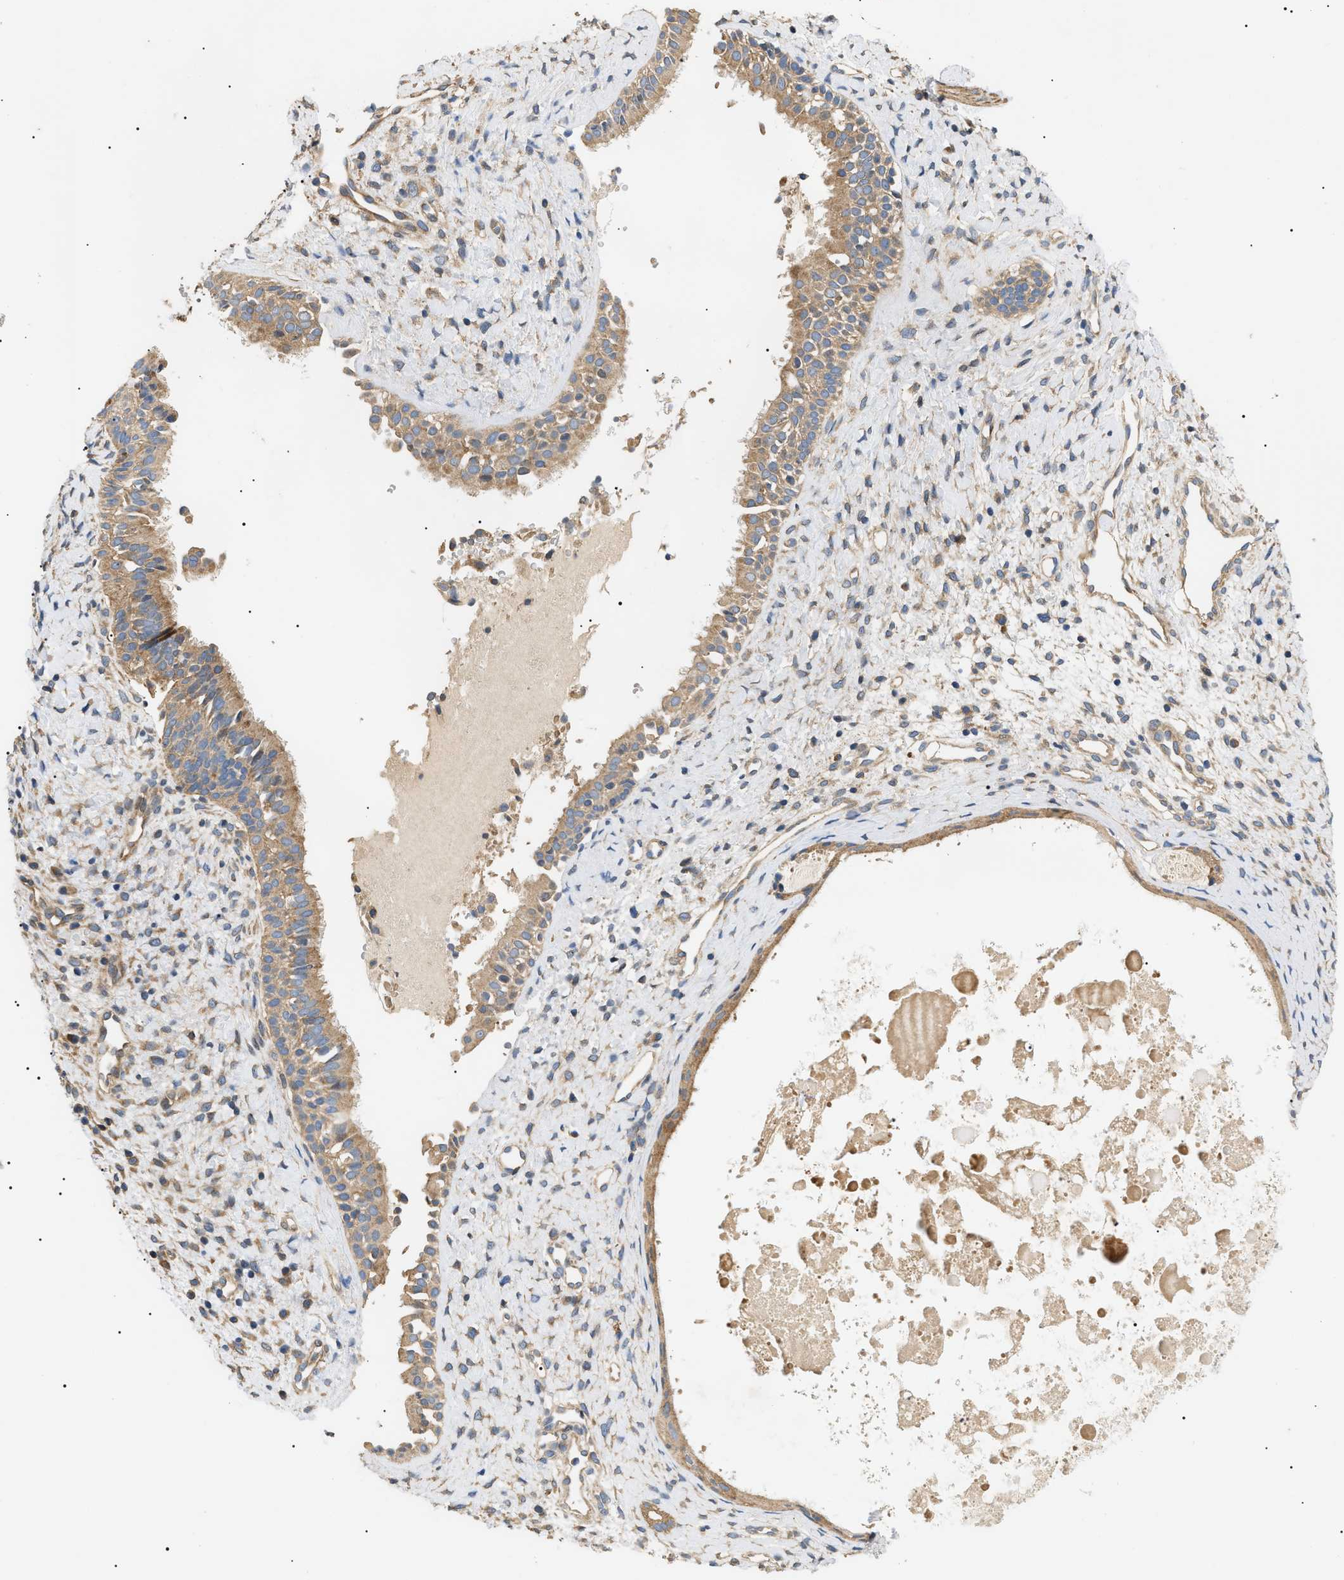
{"staining": {"intensity": "moderate", "quantity": ">75%", "location": "cytoplasmic/membranous"}, "tissue": "nasopharynx", "cell_type": "Respiratory epithelial cells", "image_type": "normal", "snomed": [{"axis": "morphology", "description": "Normal tissue, NOS"}, {"axis": "topography", "description": "Nasopharynx"}], "caption": "Immunohistochemistry (IHC) of unremarkable nasopharynx reveals medium levels of moderate cytoplasmic/membranous expression in about >75% of respiratory epithelial cells.", "gene": "PPM1B", "patient": {"sex": "male", "age": 22}}